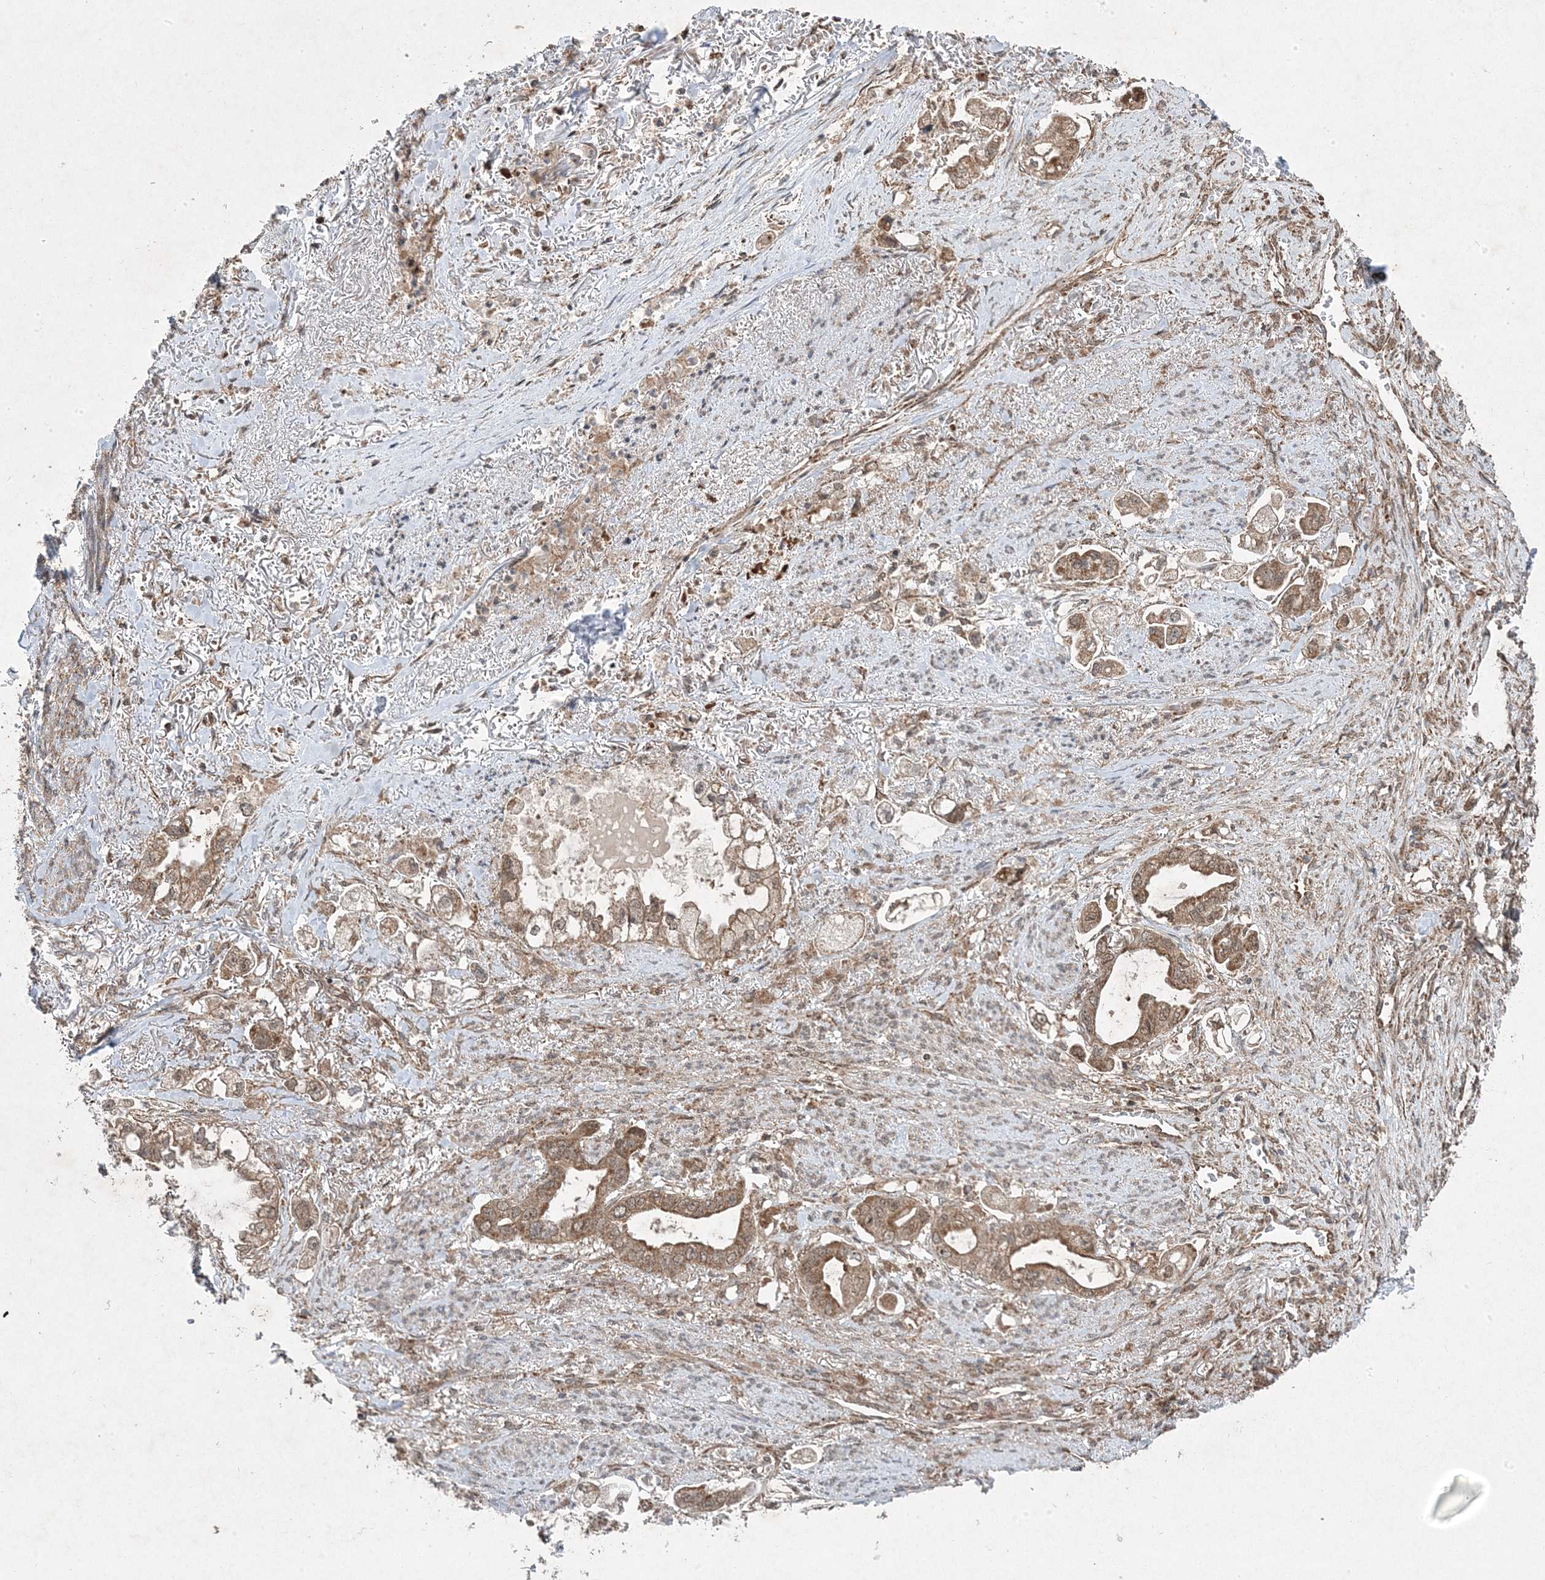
{"staining": {"intensity": "moderate", "quantity": ">75%", "location": "cytoplasmic/membranous"}, "tissue": "stomach cancer", "cell_type": "Tumor cells", "image_type": "cancer", "snomed": [{"axis": "morphology", "description": "Adenocarcinoma, NOS"}, {"axis": "topography", "description": "Stomach"}], "caption": "A medium amount of moderate cytoplasmic/membranous staining is present in about >75% of tumor cells in stomach cancer tissue.", "gene": "PLEKHM2", "patient": {"sex": "male", "age": 62}}